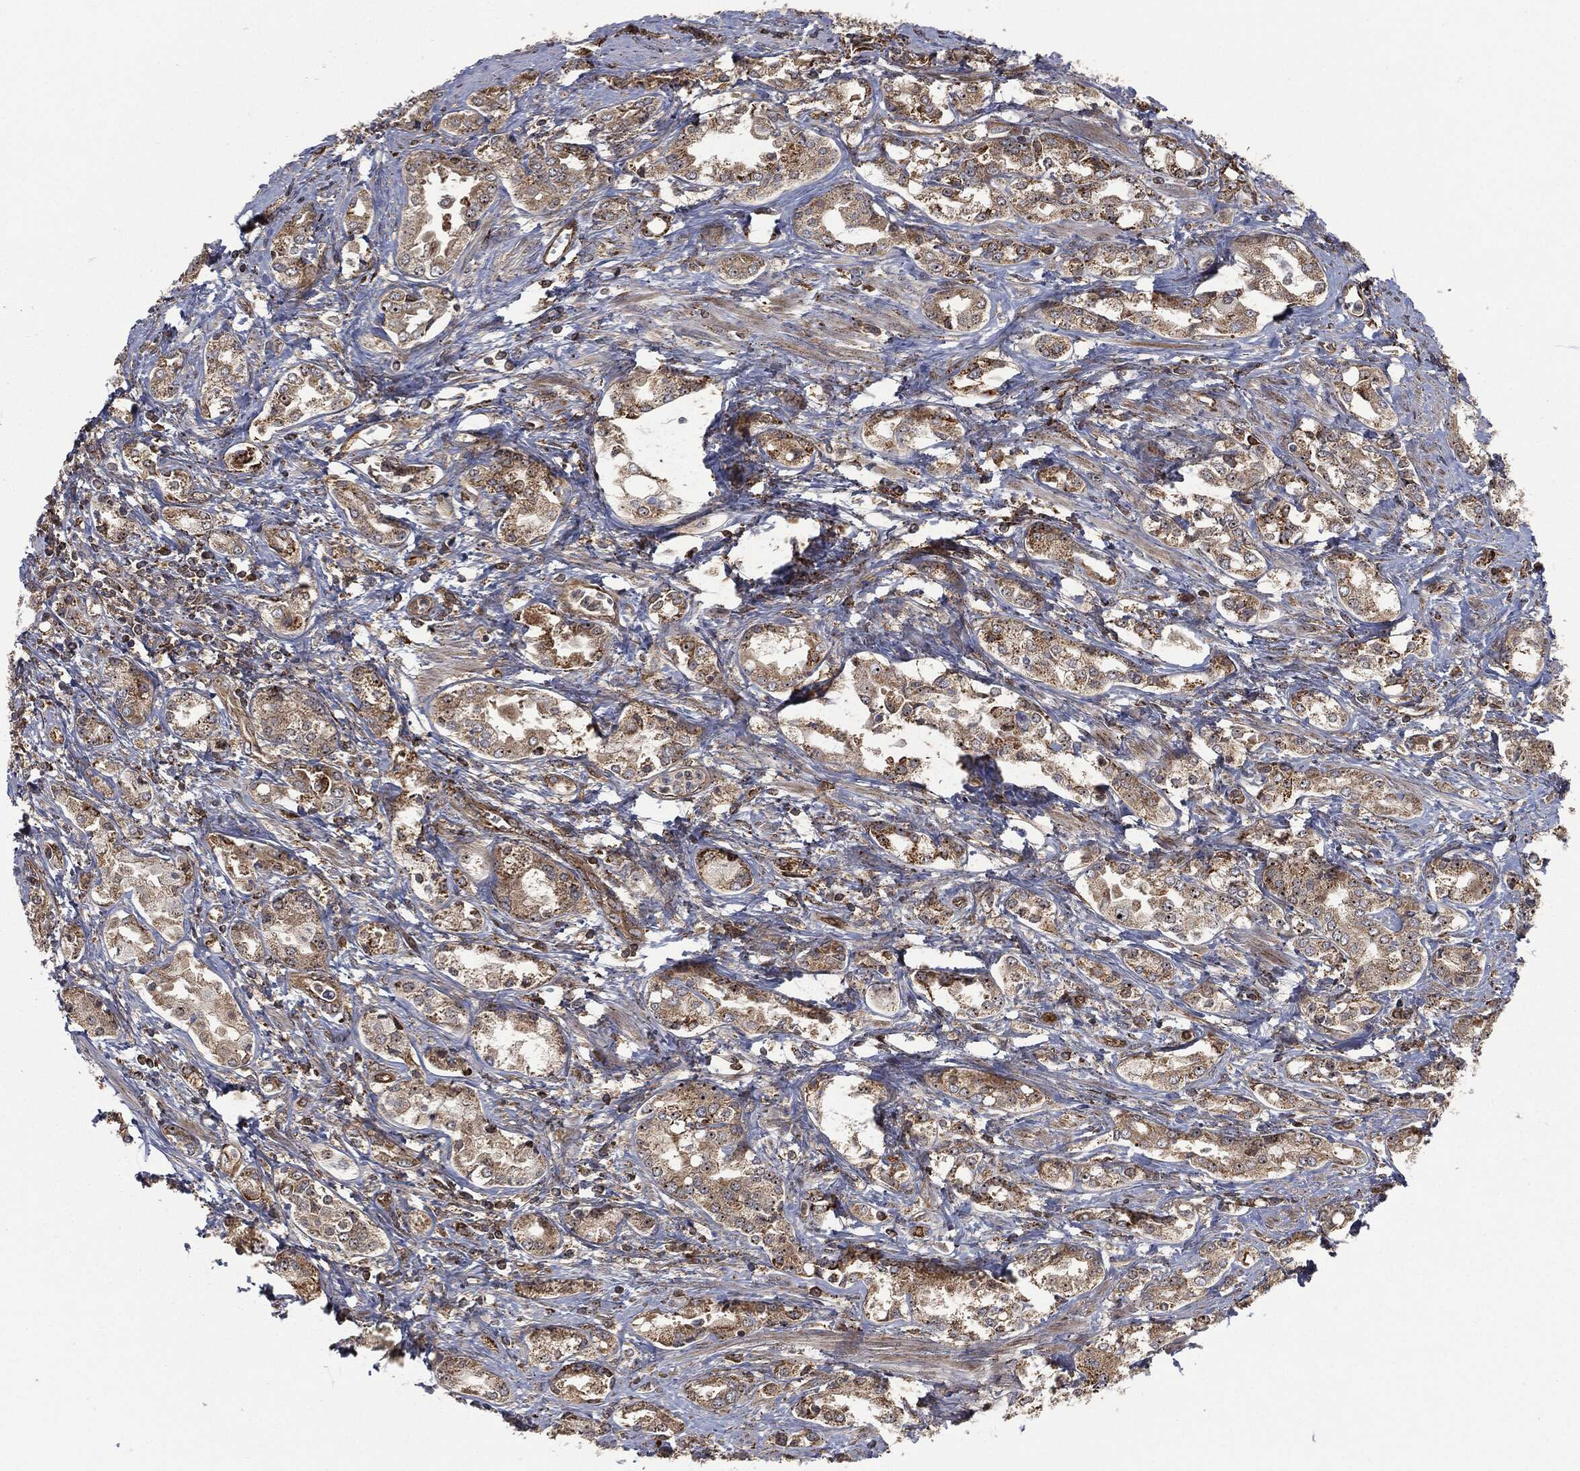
{"staining": {"intensity": "moderate", "quantity": ">75%", "location": "cytoplasmic/membranous"}, "tissue": "prostate cancer", "cell_type": "Tumor cells", "image_type": "cancer", "snomed": [{"axis": "morphology", "description": "Adenocarcinoma, NOS"}, {"axis": "topography", "description": "Prostate and seminal vesicle, NOS"}, {"axis": "topography", "description": "Prostate"}], "caption": "Immunohistochemical staining of prostate cancer (adenocarcinoma) demonstrates medium levels of moderate cytoplasmic/membranous protein staining in approximately >75% of tumor cells.", "gene": "RFTN1", "patient": {"sex": "male", "age": 62}}